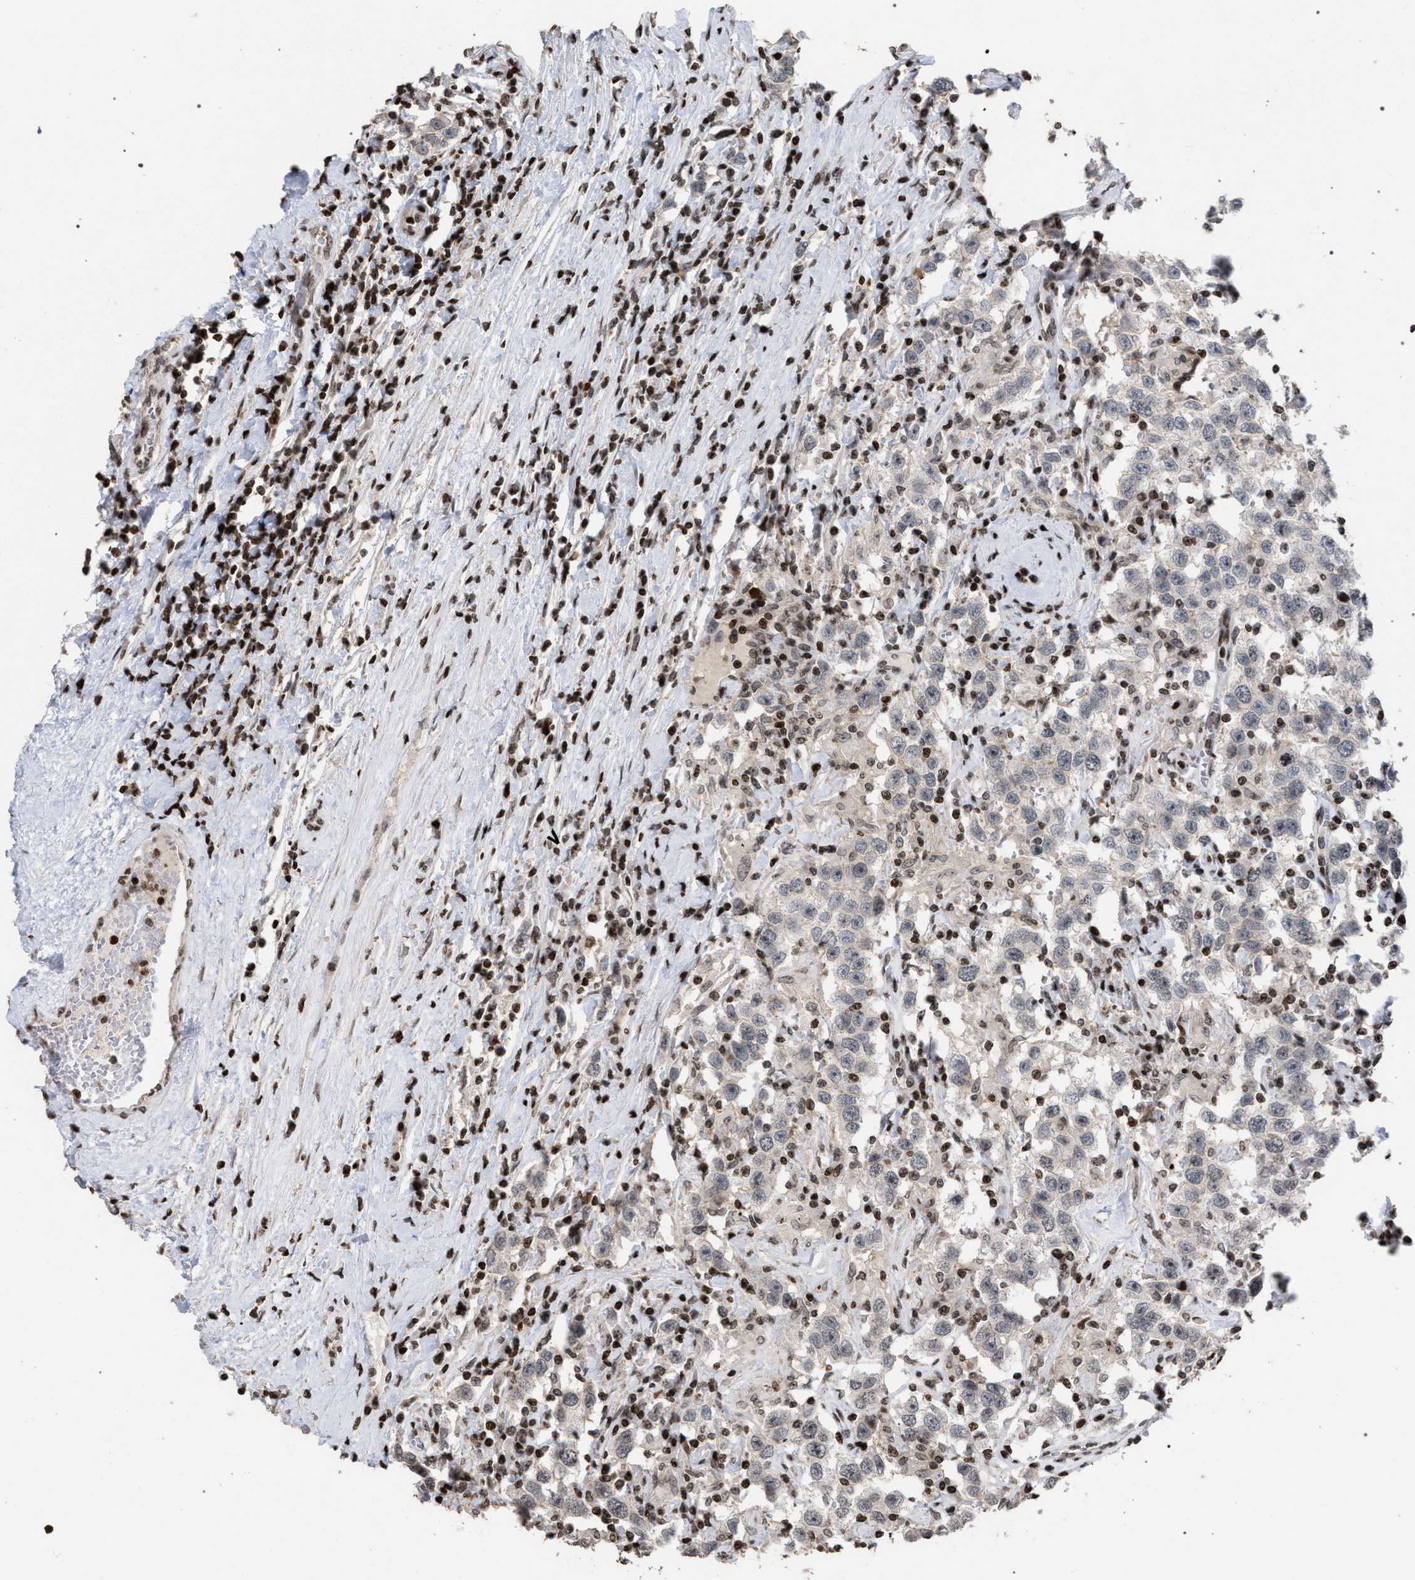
{"staining": {"intensity": "negative", "quantity": "none", "location": "none"}, "tissue": "testis cancer", "cell_type": "Tumor cells", "image_type": "cancer", "snomed": [{"axis": "morphology", "description": "Seminoma, NOS"}, {"axis": "topography", "description": "Testis"}], "caption": "Immunohistochemical staining of testis cancer exhibits no significant expression in tumor cells.", "gene": "FOXD3", "patient": {"sex": "male", "age": 41}}